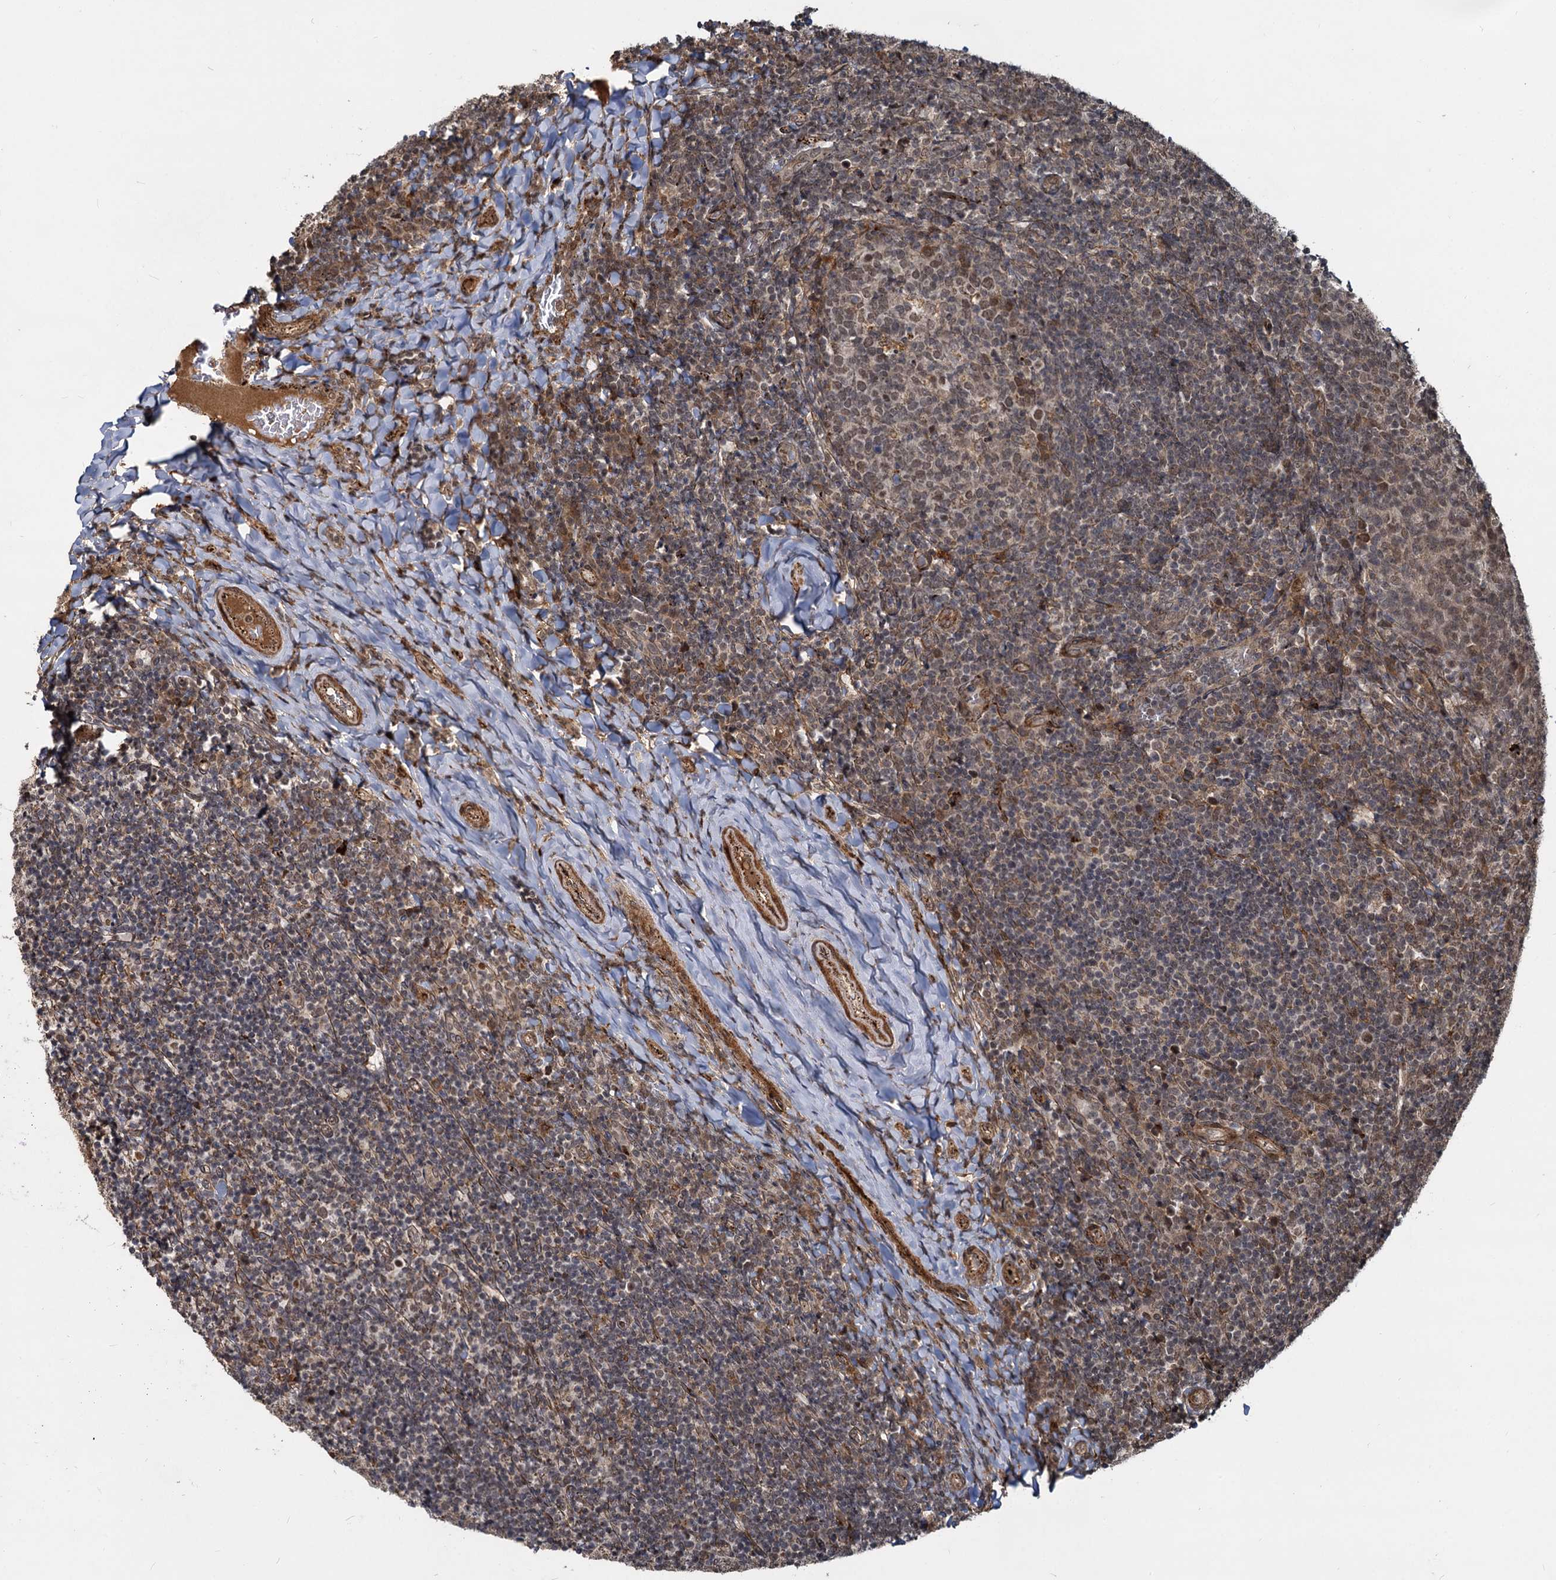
{"staining": {"intensity": "moderate", "quantity": "25%-75%", "location": "cytoplasmic/membranous,nuclear"}, "tissue": "tonsil", "cell_type": "Germinal center cells", "image_type": "normal", "snomed": [{"axis": "morphology", "description": "Normal tissue, NOS"}, {"axis": "topography", "description": "Tonsil"}], "caption": "Protein staining exhibits moderate cytoplasmic/membranous,nuclear staining in about 25%-75% of germinal center cells in benign tonsil.", "gene": "TRIM23", "patient": {"sex": "female", "age": 10}}